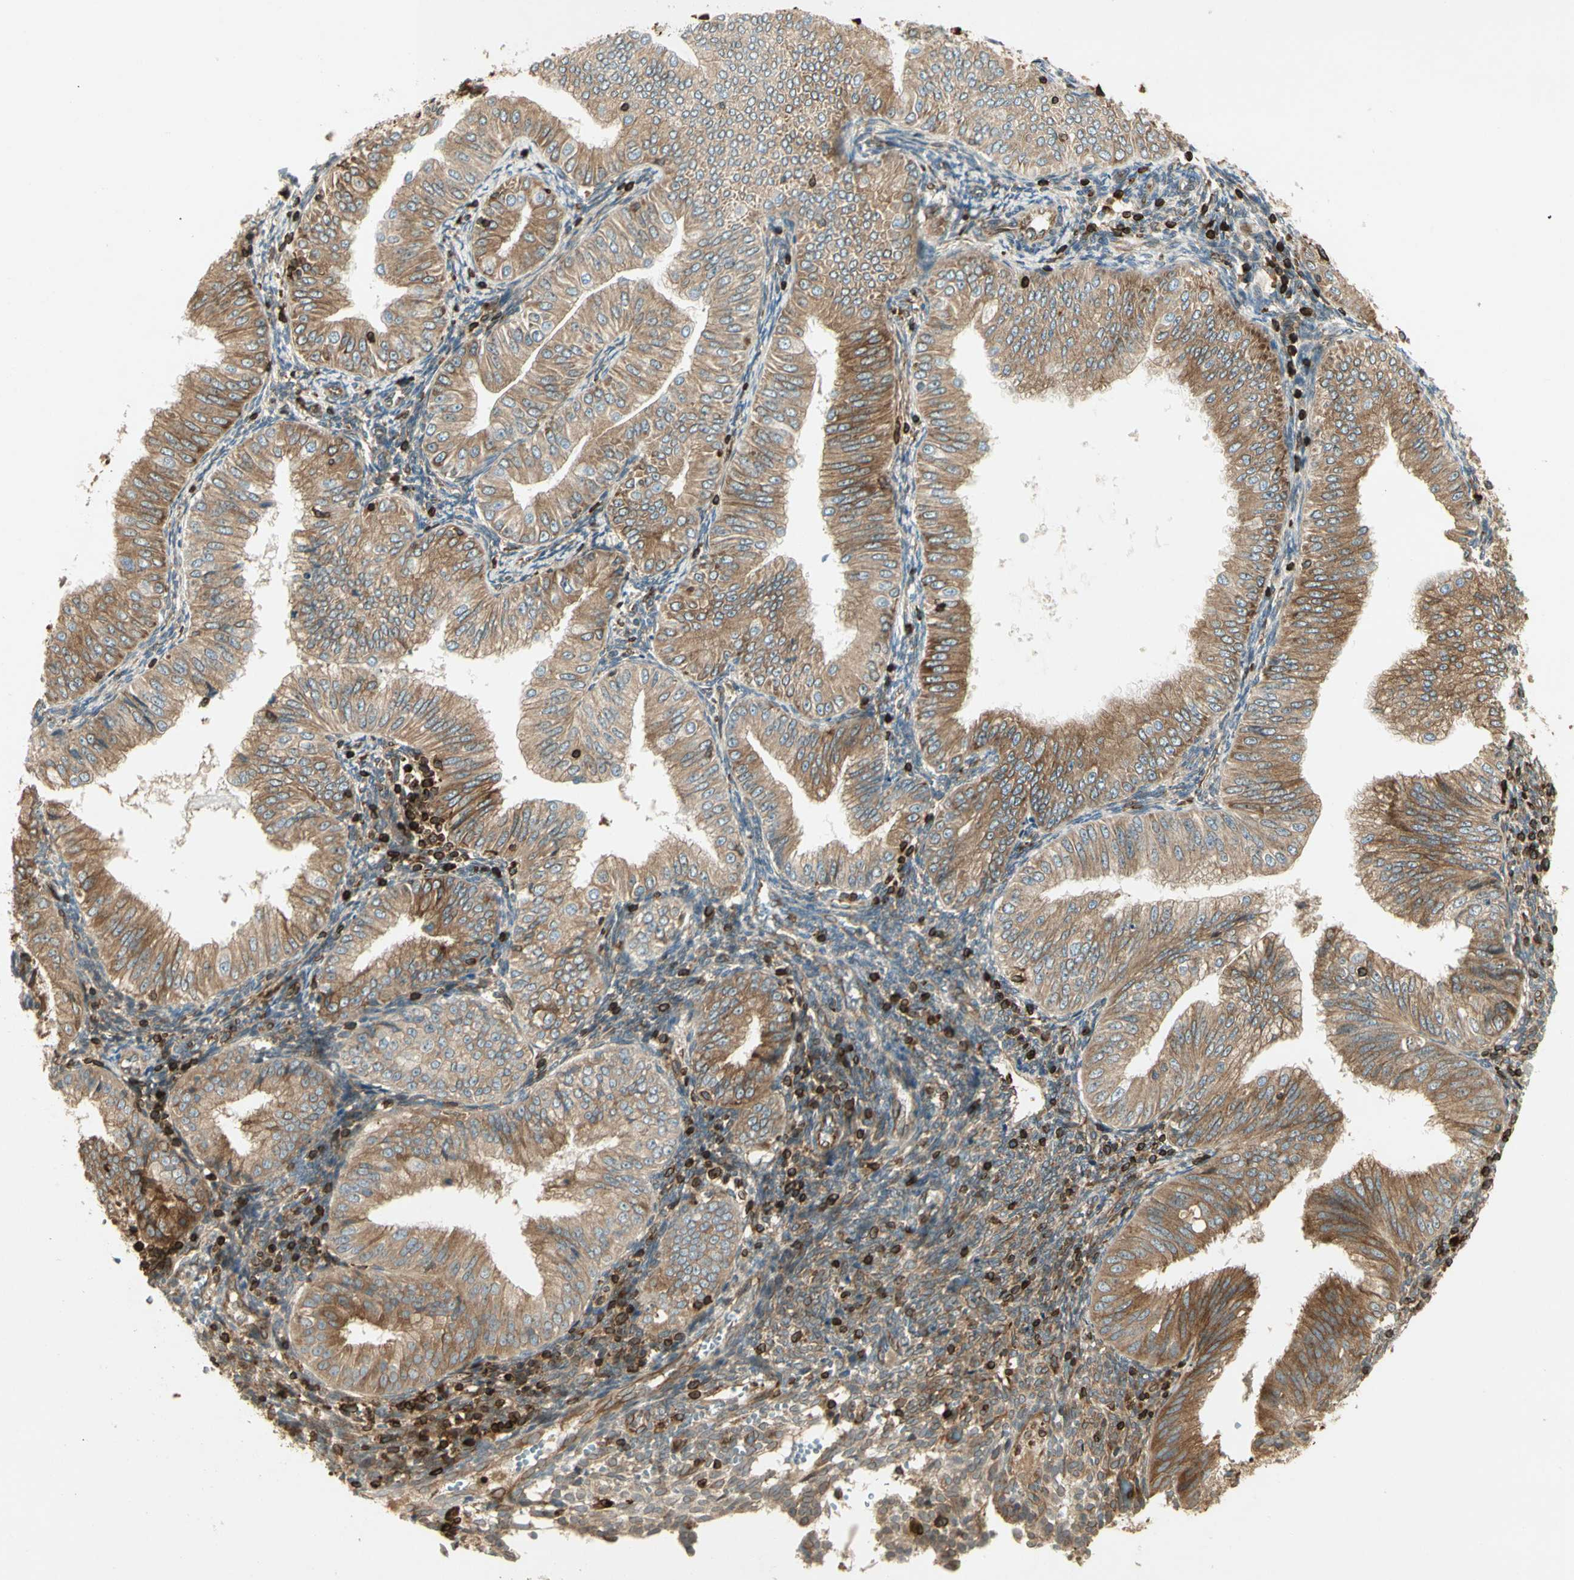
{"staining": {"intensity": "moderate", "quantity": ">75%", "location": "cytoplasmic/membranous"}, "tissue": "endometrial cancer", "cell_type": "Tumor cells", "image_type": "cancer", "snomed": [{"axis": "morphology", "description": "Normal tissue, NOS"}, {"axis": "morphology", "description": "Adenocarcinoma, NOS"}, {"axis": "topography", "description": "Endometrium"}], "caption": "Tumor cells display medium levels of moderate cytoplasmic/membranous staining in about >75% of cells in human adenocarcinoma (endometrial). (DAB (3,3'-diaminobenzidine) = brown stain, brightfield microscopy at high magnification).", "gene": "TAPBP", "patient": {"sex": "female", "age": 53}}